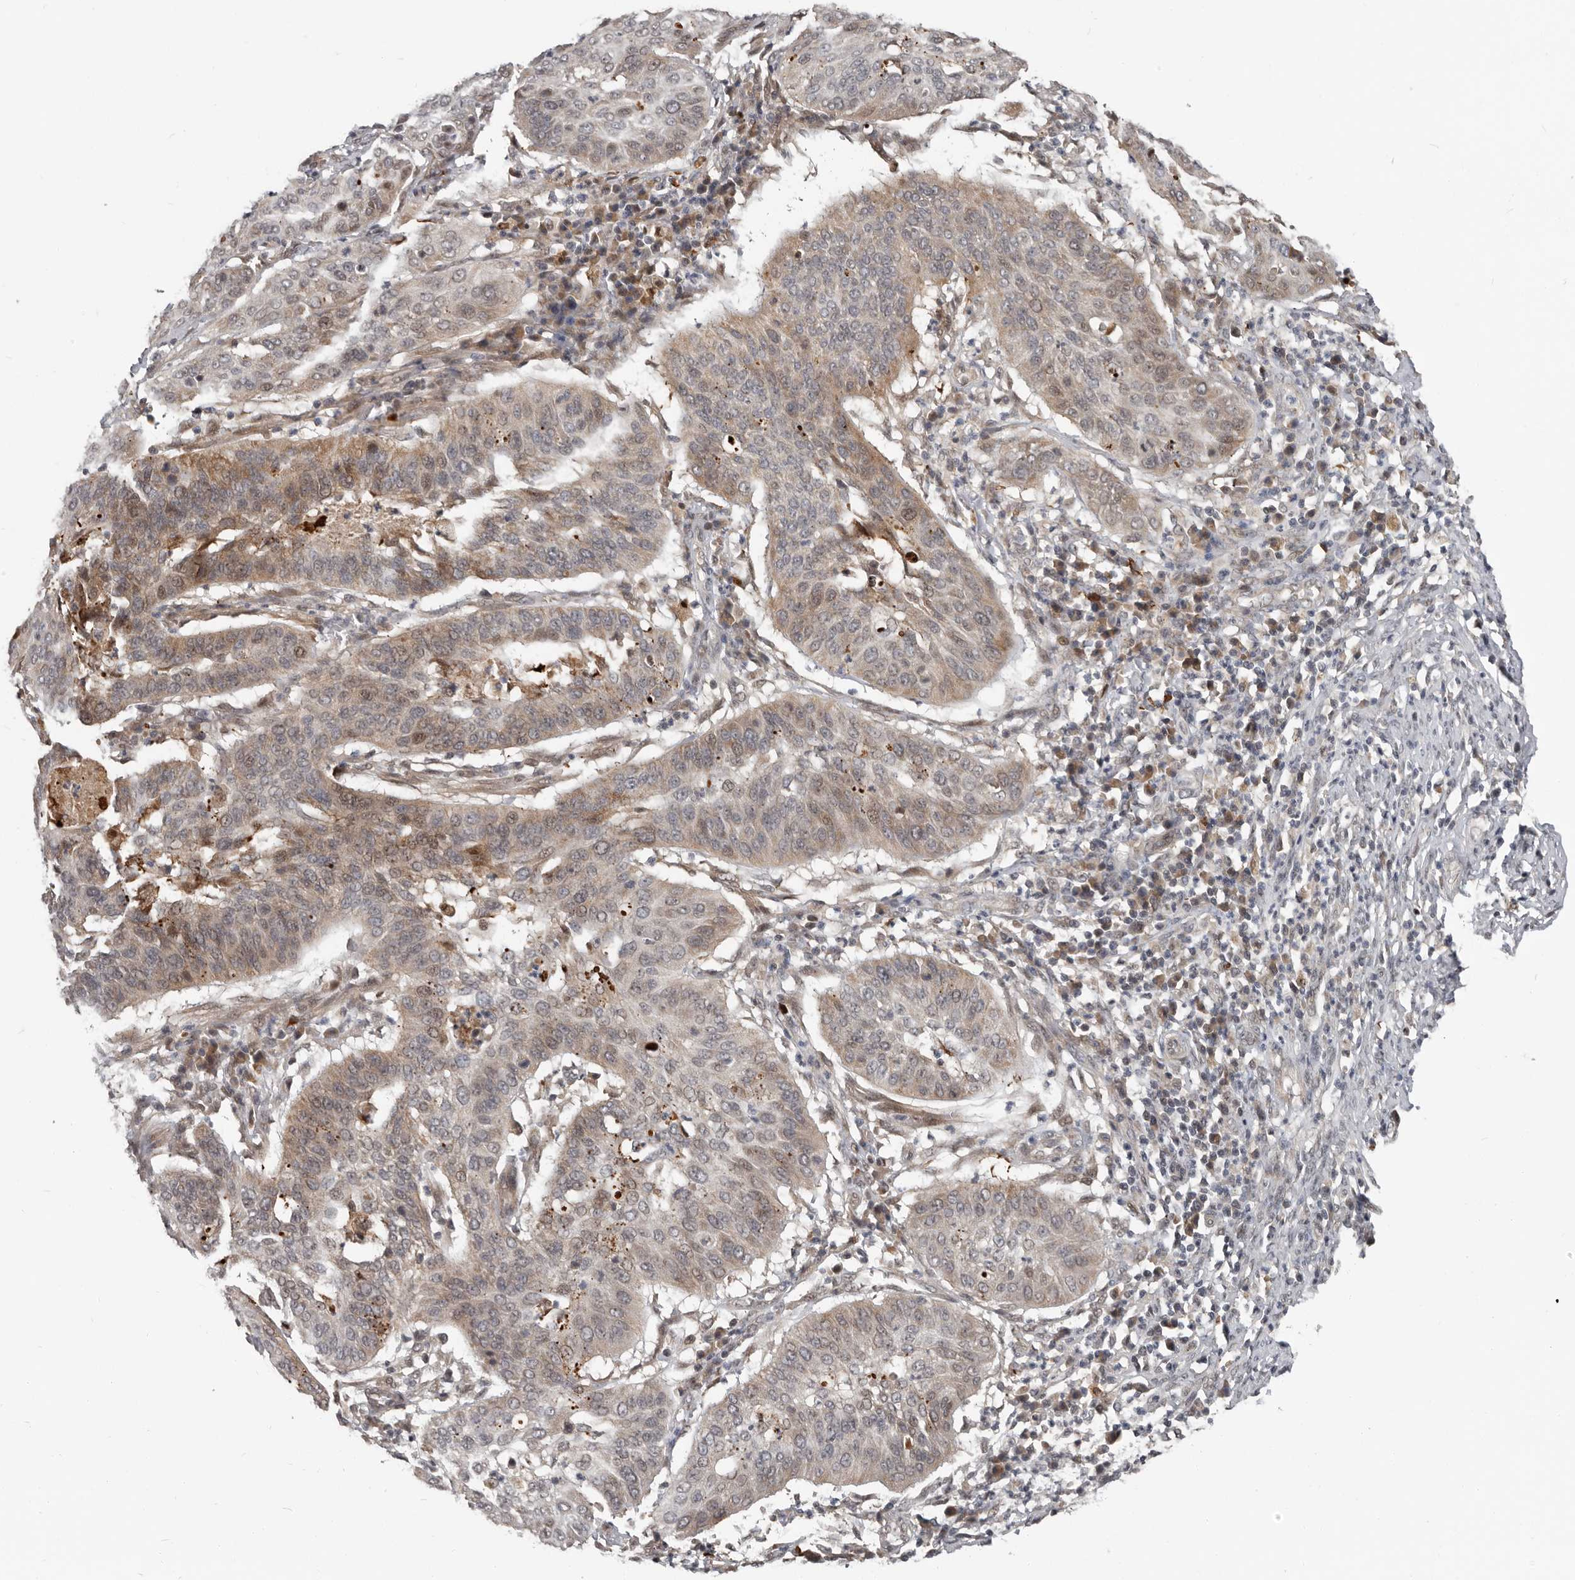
{"staining": {"intensity": "moderate", "quantity": "<25%", "location": "cytoplasmic/membranous,nuclear"}, "tissue": "cervical cancer", "cell_type": "Tumor cells", "image_type": "cancer", "snomed": [{"axis": "morphology", "description": "Normal tissue, NOS"}, {"axis": "morphology", "description": "Squamous cell carcinoma, NOS"}, {"axis": "topography", "description": "Cervix"}], "caption": "Approximately <25% of tumor cells in human cervical squamous cell carcinoma reveal moderate cytoplasmic/membranous and nuclear protein expression as visualized by brown immunohistochemical staining.", "gene": "APOL6", "patient": {"sex": "female", "age": 39}}